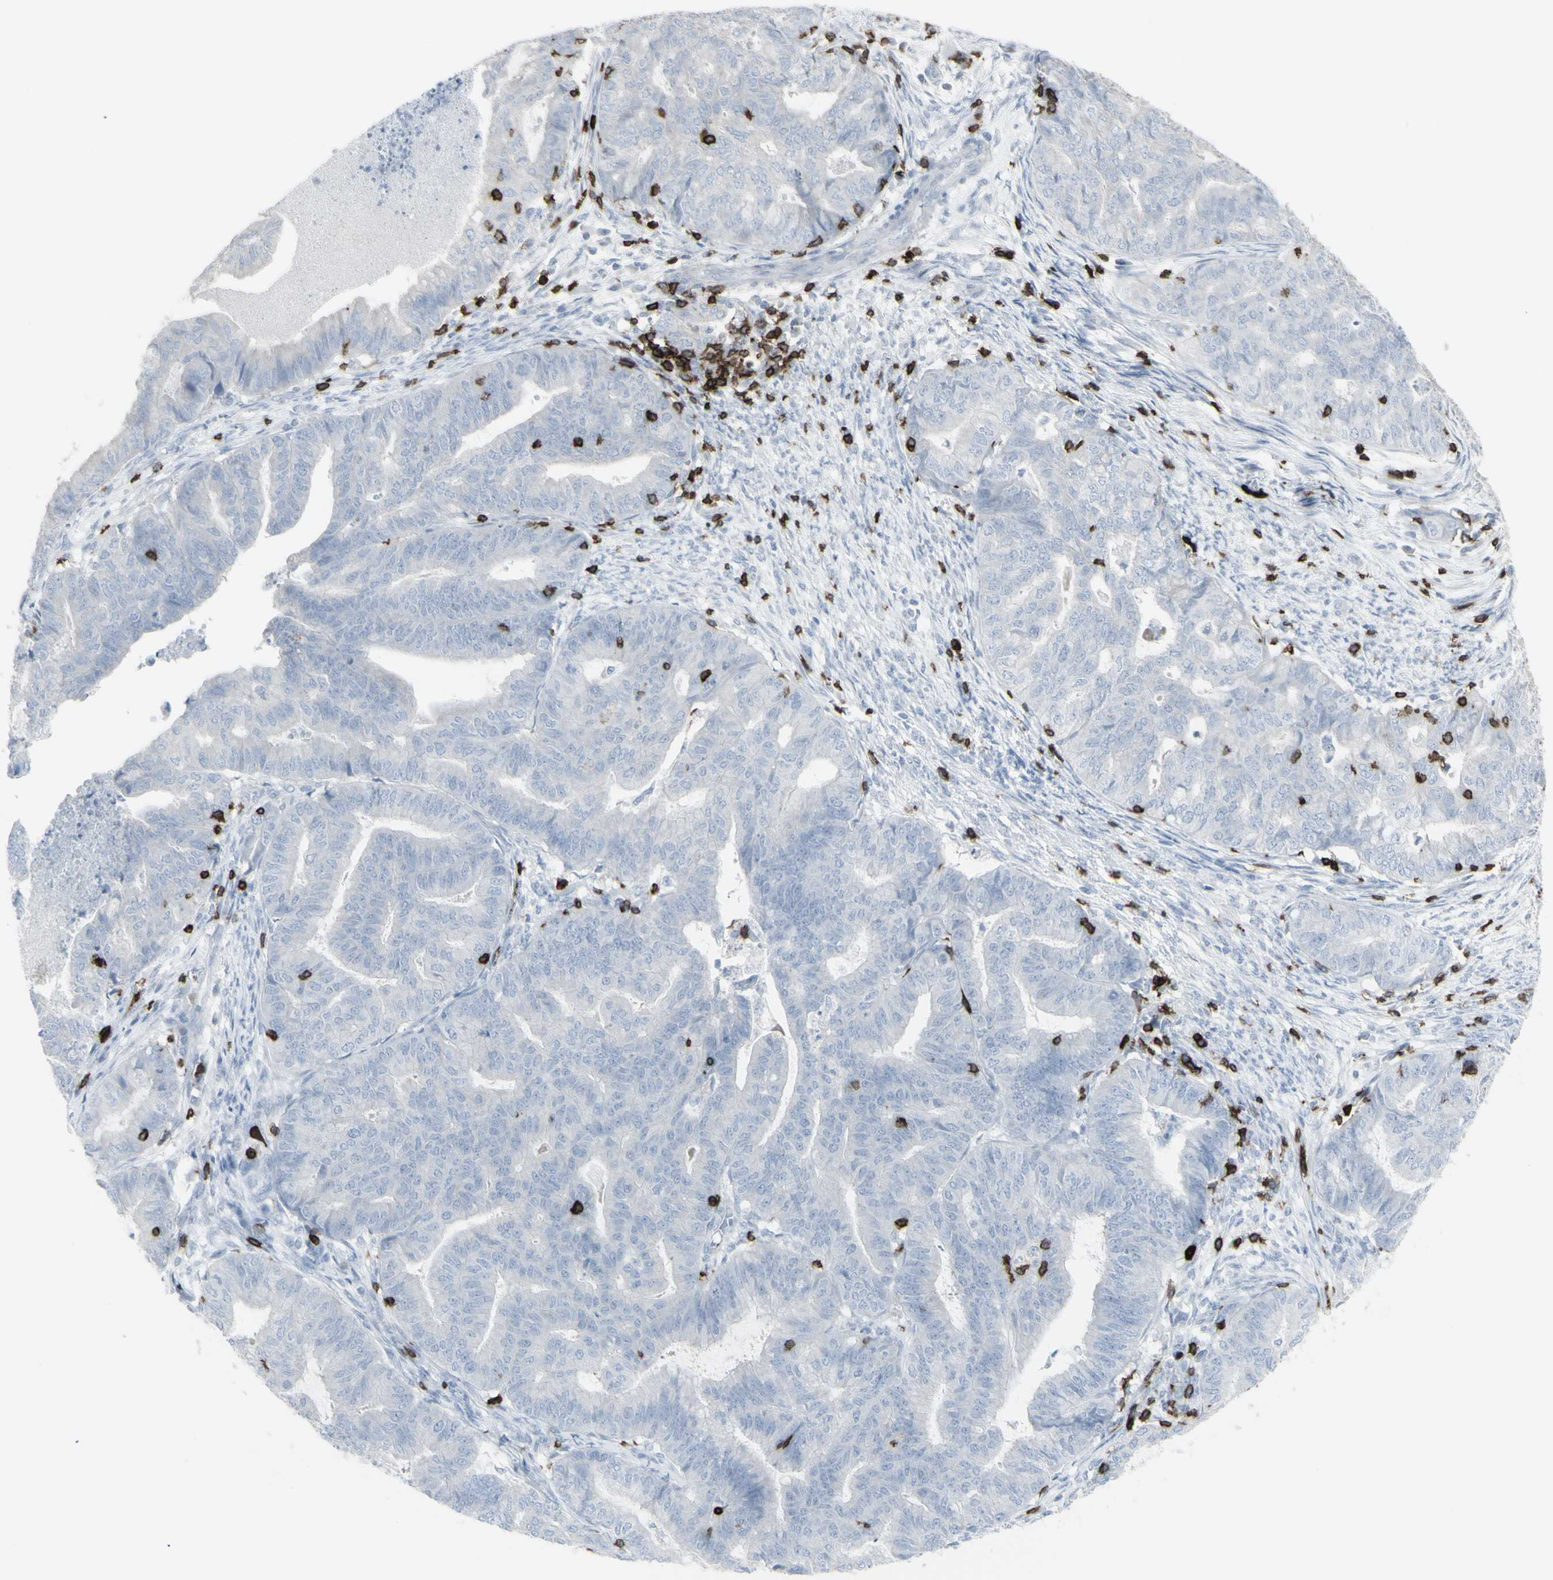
{"staining": {"intensity": "negative", "quantity": "none", "location": "none"}, "tissue": "endometrial cancer", "cell_type": "Tumor cells", "image_type": "cancer", "snomed": [{"axis": "morphology", "description": "Adenocarcinoma, NOS"}, {"axis": "topography", "description": "Endometrium"}], "caption": "High magnification brightfield microscopy of endometrial adenocarcinoma stained with DAB (brown) and counterstained with hematoxylin (blue): tumor cells show no significant positivity. (DAB IHC with hematoxylin counter stain).", "gene": "CD247", "patient": {"sex": "female", "age": 79}}